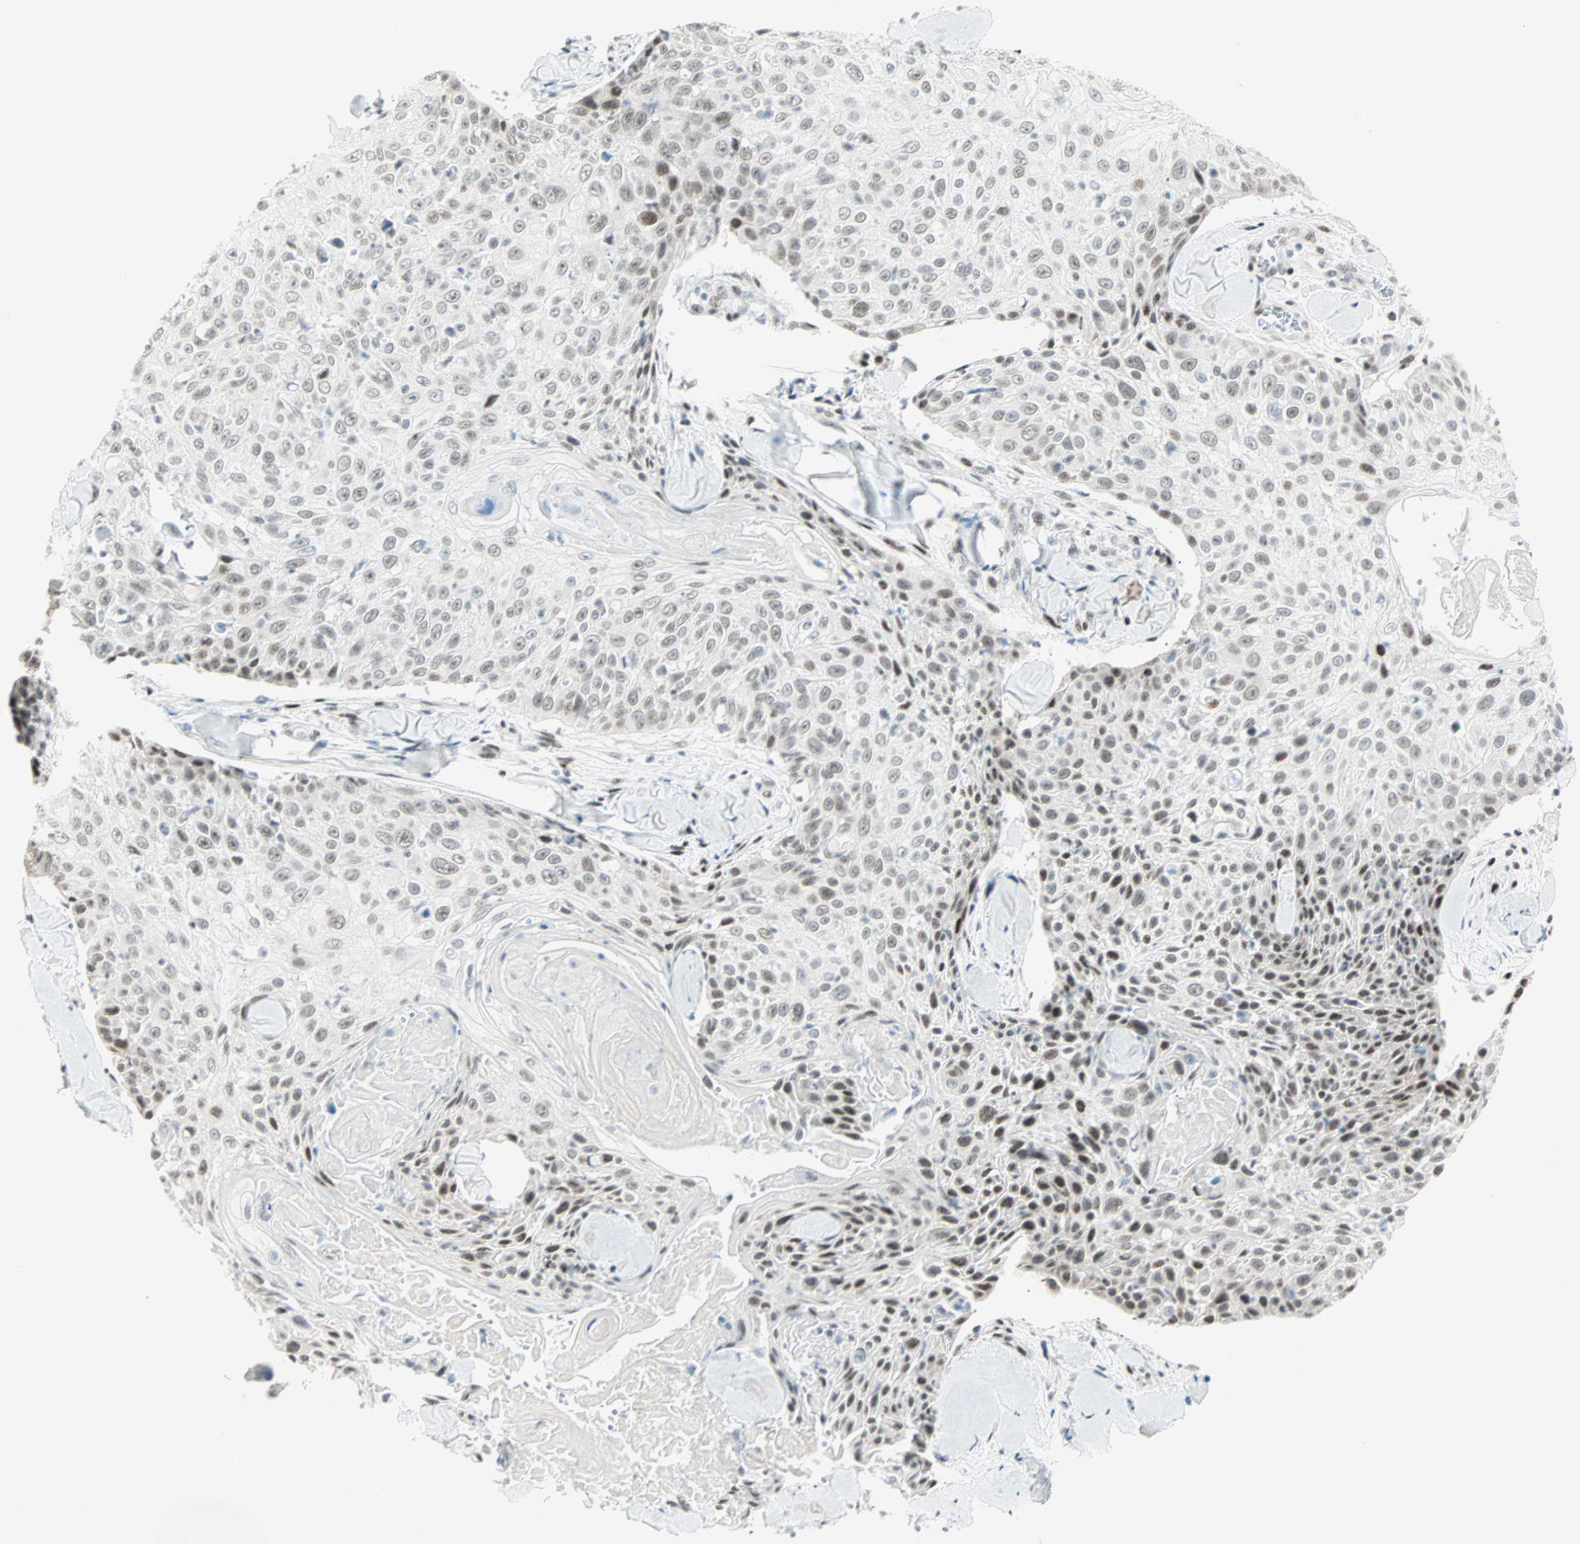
{"staining": {"intensity": "weak", "quantity": "<25%", "location": "nuclear"}, "tissue": "skin cancer", "cell_type": "Tumor cells", "image_type": "cancer", "snomed": [{"axis": "morphology", "description": "Squamous cell carcinoma, NOS"}, {"axis": "topography", "description": "Skin"}], "caption": "Immunohistochemical staining of human skin squamous cell carcinoma demonstrates no significant positivity in tumor cells.", "gene": "PKNOX1", "patient": {"sex": "male", "age": 86}}